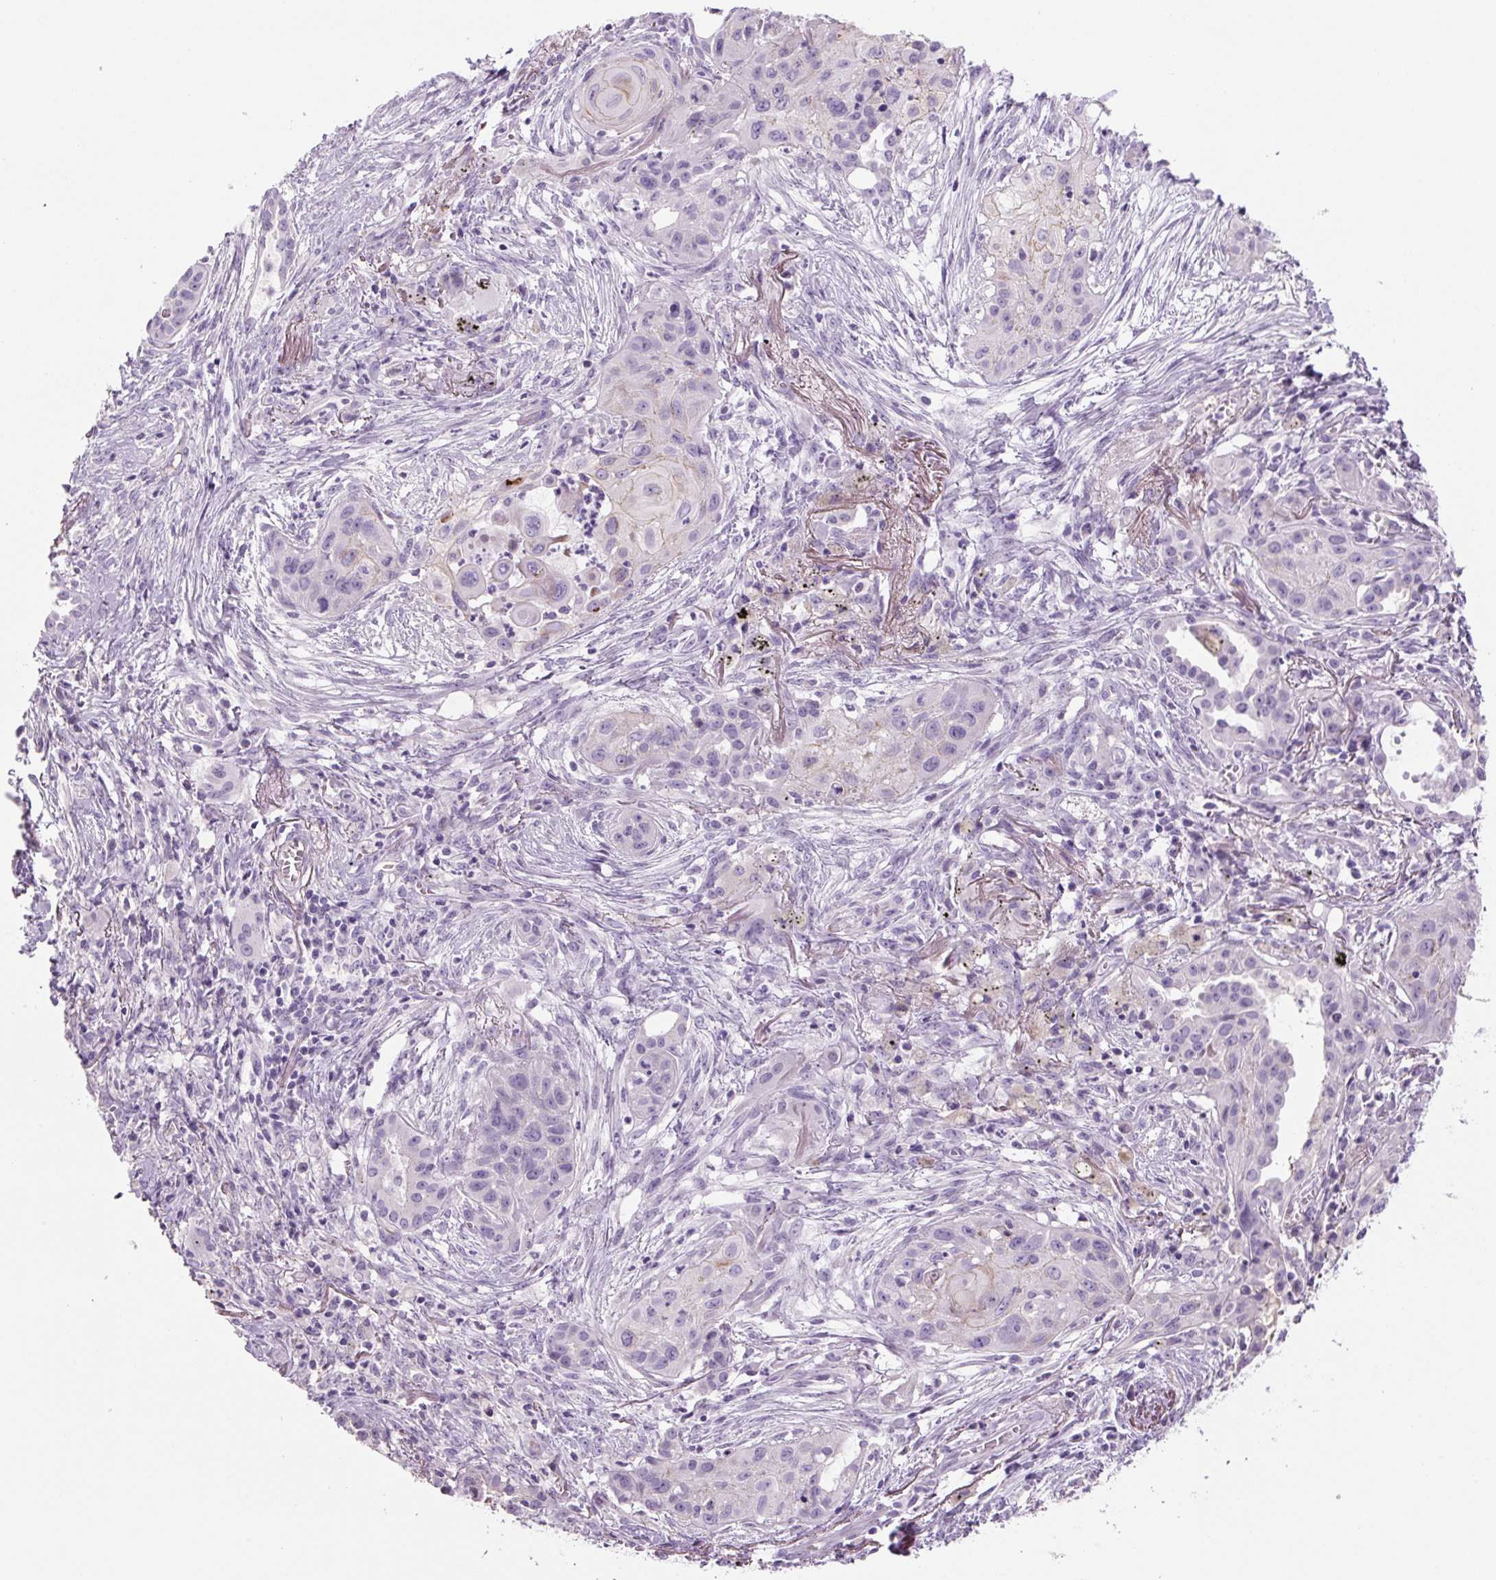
{"staining": {"intensity": "negative", "quantity": "none", "location": "none"}, "tissue": "lung cancer", "cell_type": "Tumor cells", "image_type": "cancer", "snomed": [{"axis": "morphology", "description": "Squamous cell carcinoma, NOS"}, {"axis": "topography", "description": "Lung"}], "caption": "Tumor cells are negative for protein expression in human lung cancer (squamous cell carcinoma). (DAB immunohistochemistry visualized using brightfield microscopy, high magnification).", "gene": "PRM1", "patient": {"sex": "male", "age": 71}}